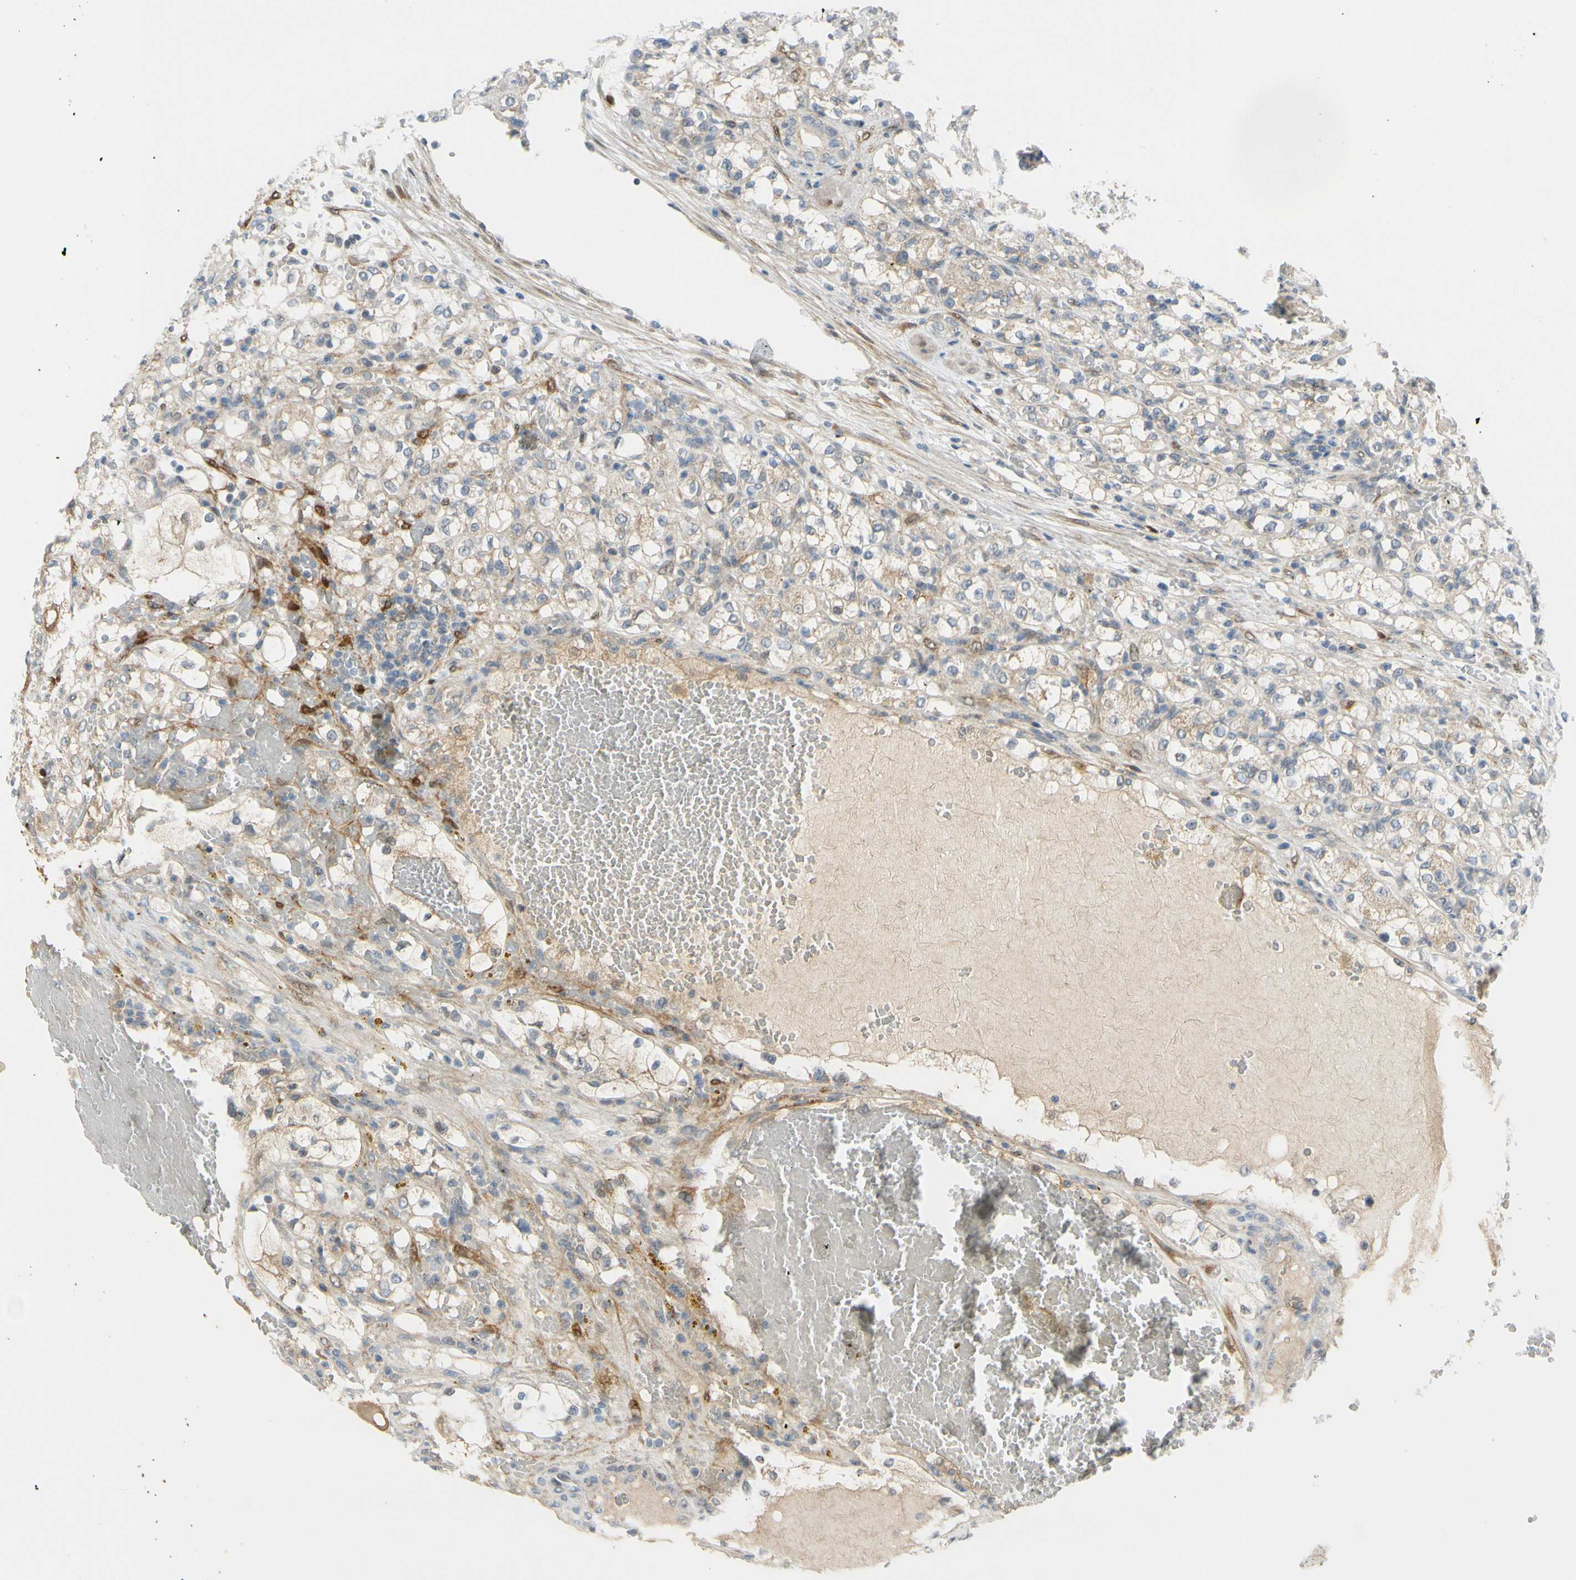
{"staining": {"intensity": "weak", "quantity": "25%-75%", "location": "cytoplasmic/membranous"}, "tissue": "renal cancer", "cell_type": "Tumor cells", "image_type": "cancer", "snomed": [{"axis": "morphology", "description": "Normal tissue, NOS"}, {"axis": "morphology", "description": "Adenocarcinoma, NOS"}, {"axis": "topography", "description": "Kidney"}], "caption": "About 25%-75% of tumor cells in adenocarcinoma (renal) reveal weak cytoplasmic/membranous protein staining as visualized by brown immunohistochemical staining.", "gene": "FHL2", "patient": {"sex": "male", "age": 61}}